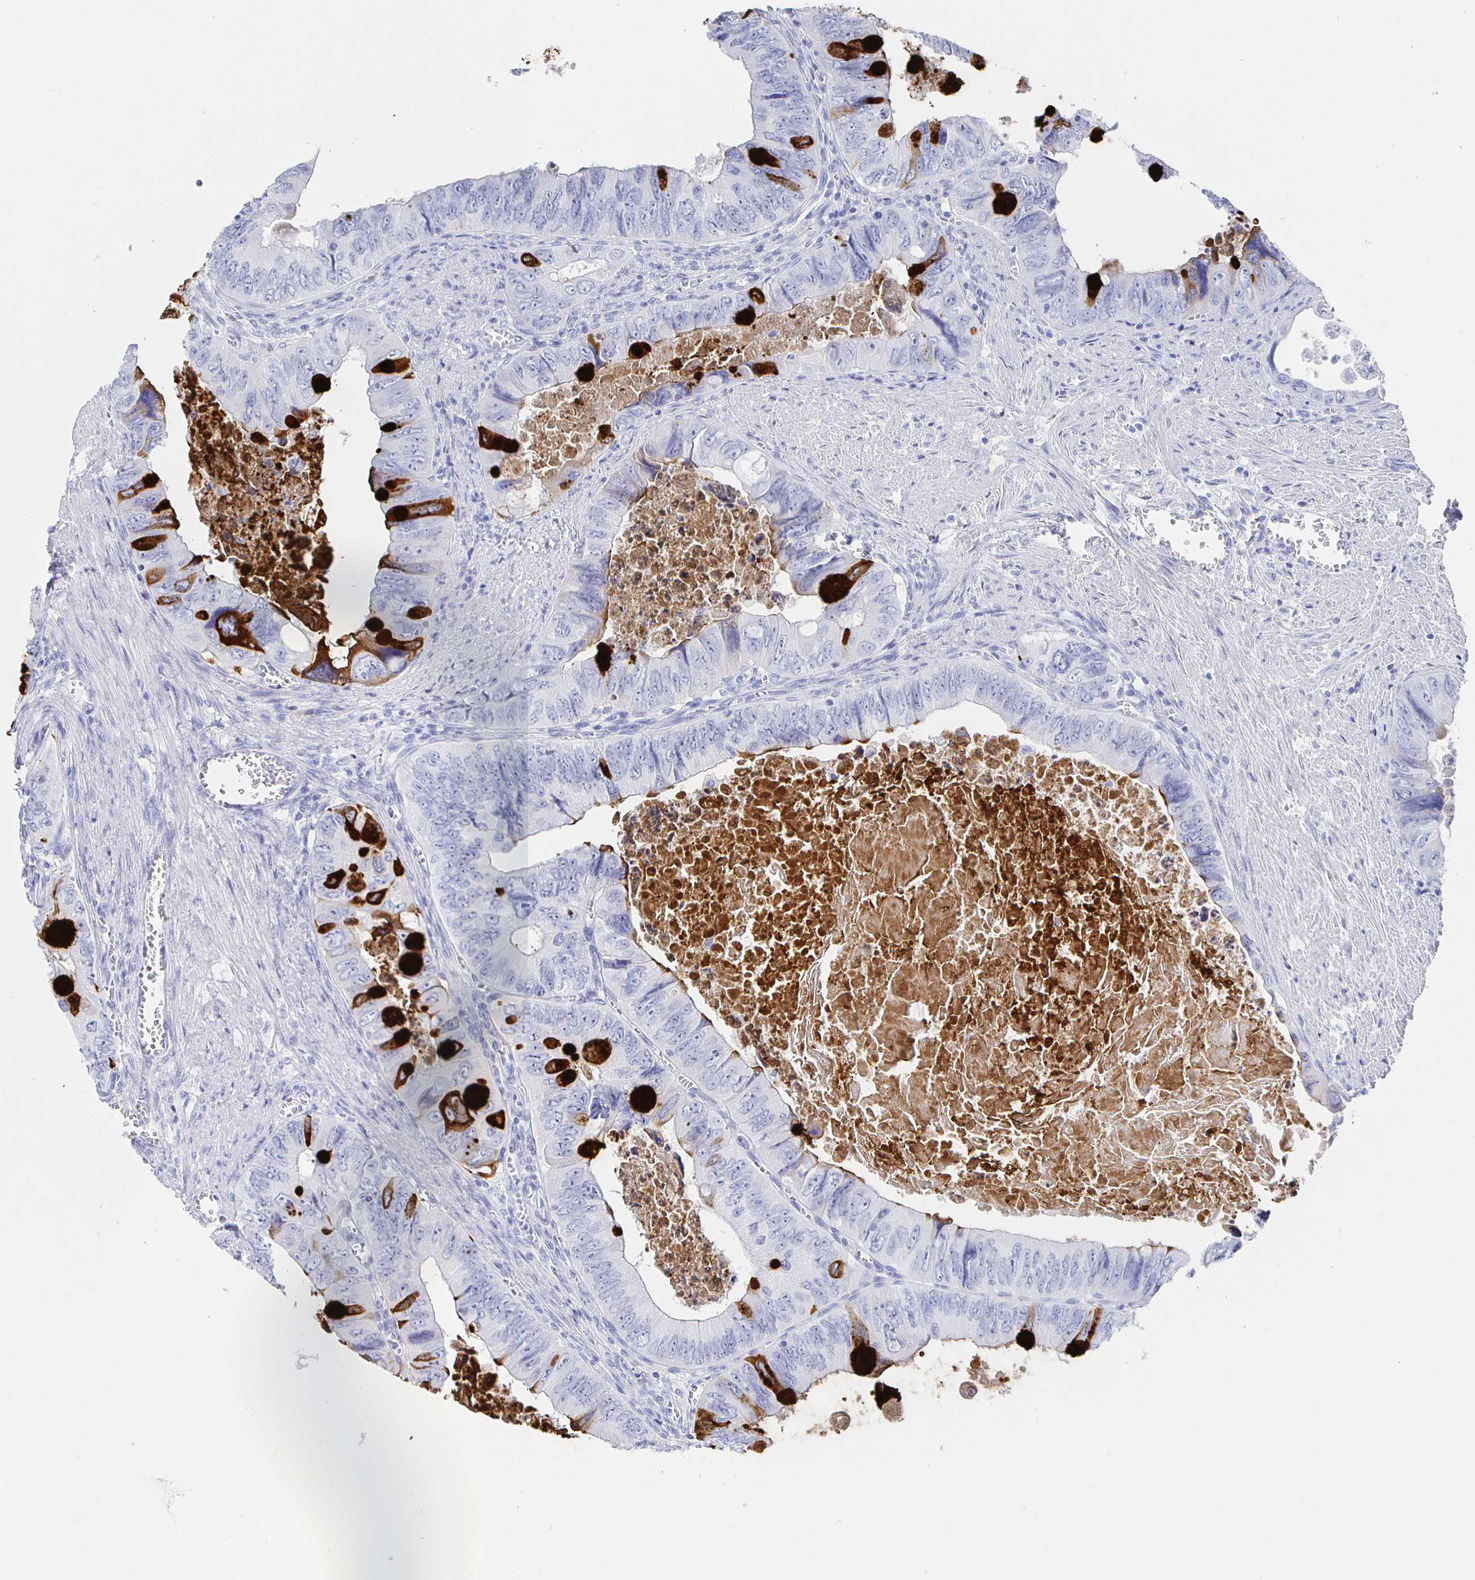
{"staining": {"intensity": "strong", "quantity": "<25%", "location": "cytoplasmic/membranous"}, "tissue": "colorectal cancer", "cell_type": "Tumor cells", "image_type": "cancer", "snomed": [{"axis": "morphology", "description": "Adenocarcinoma, NOS"}, {"axis": "topography", "description": "Colon"}], "caption": "Tumor cells show medium levels of strong cytoplasmic/membranous staining in about <25% of cells in adenocarcinoma (colorectal). (DAB (3,3'-diaminobenzidine) = brown stain, brightfield microscopy at high magnification).", "gene": "CLCA1", "patient": {"sex": "female", "age": 84}}